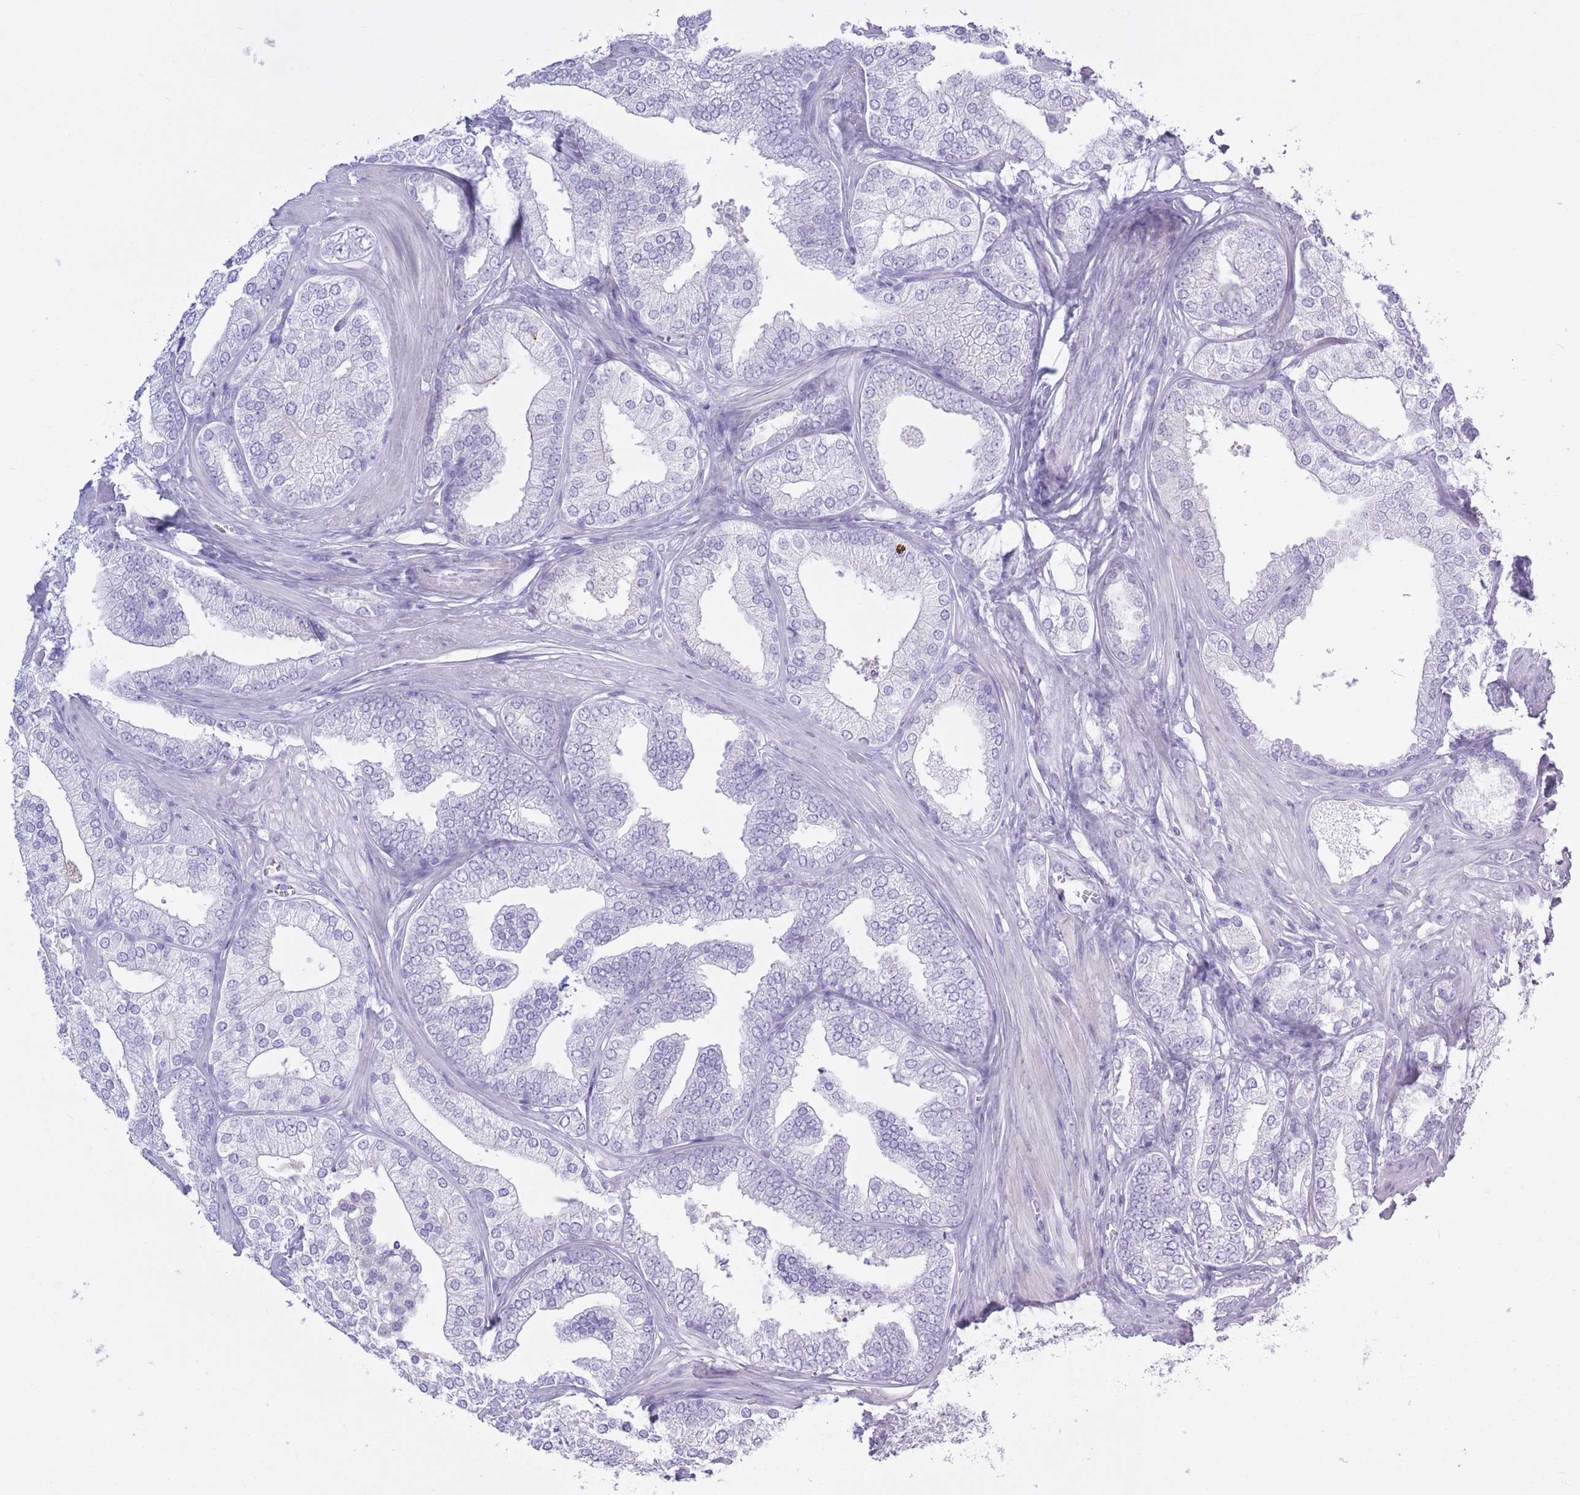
{"staining": {"intensity": "negative", "quantity": "none", "location": "none"}, "tissue": "prostate cancer", "cell_type": "Tumor cells", "image_type": "cancer", "snomed": [{"axis": "morphology", "description": "Adenocarcinoma, High grade"}, {"axis": "topography", "description": "Prostate"}], "caption": "DAB (3,3'-diaminobenzidine) immunohistochemical staining of prostate cancer (adenocarcinoma (high-grade)) shows no significant positivity in tumor cells. (DAB immunohistochemistry with hematoxylin counter stain).", "gene": "OR7C1", "patient": {"sex": "male", "age": 50}}